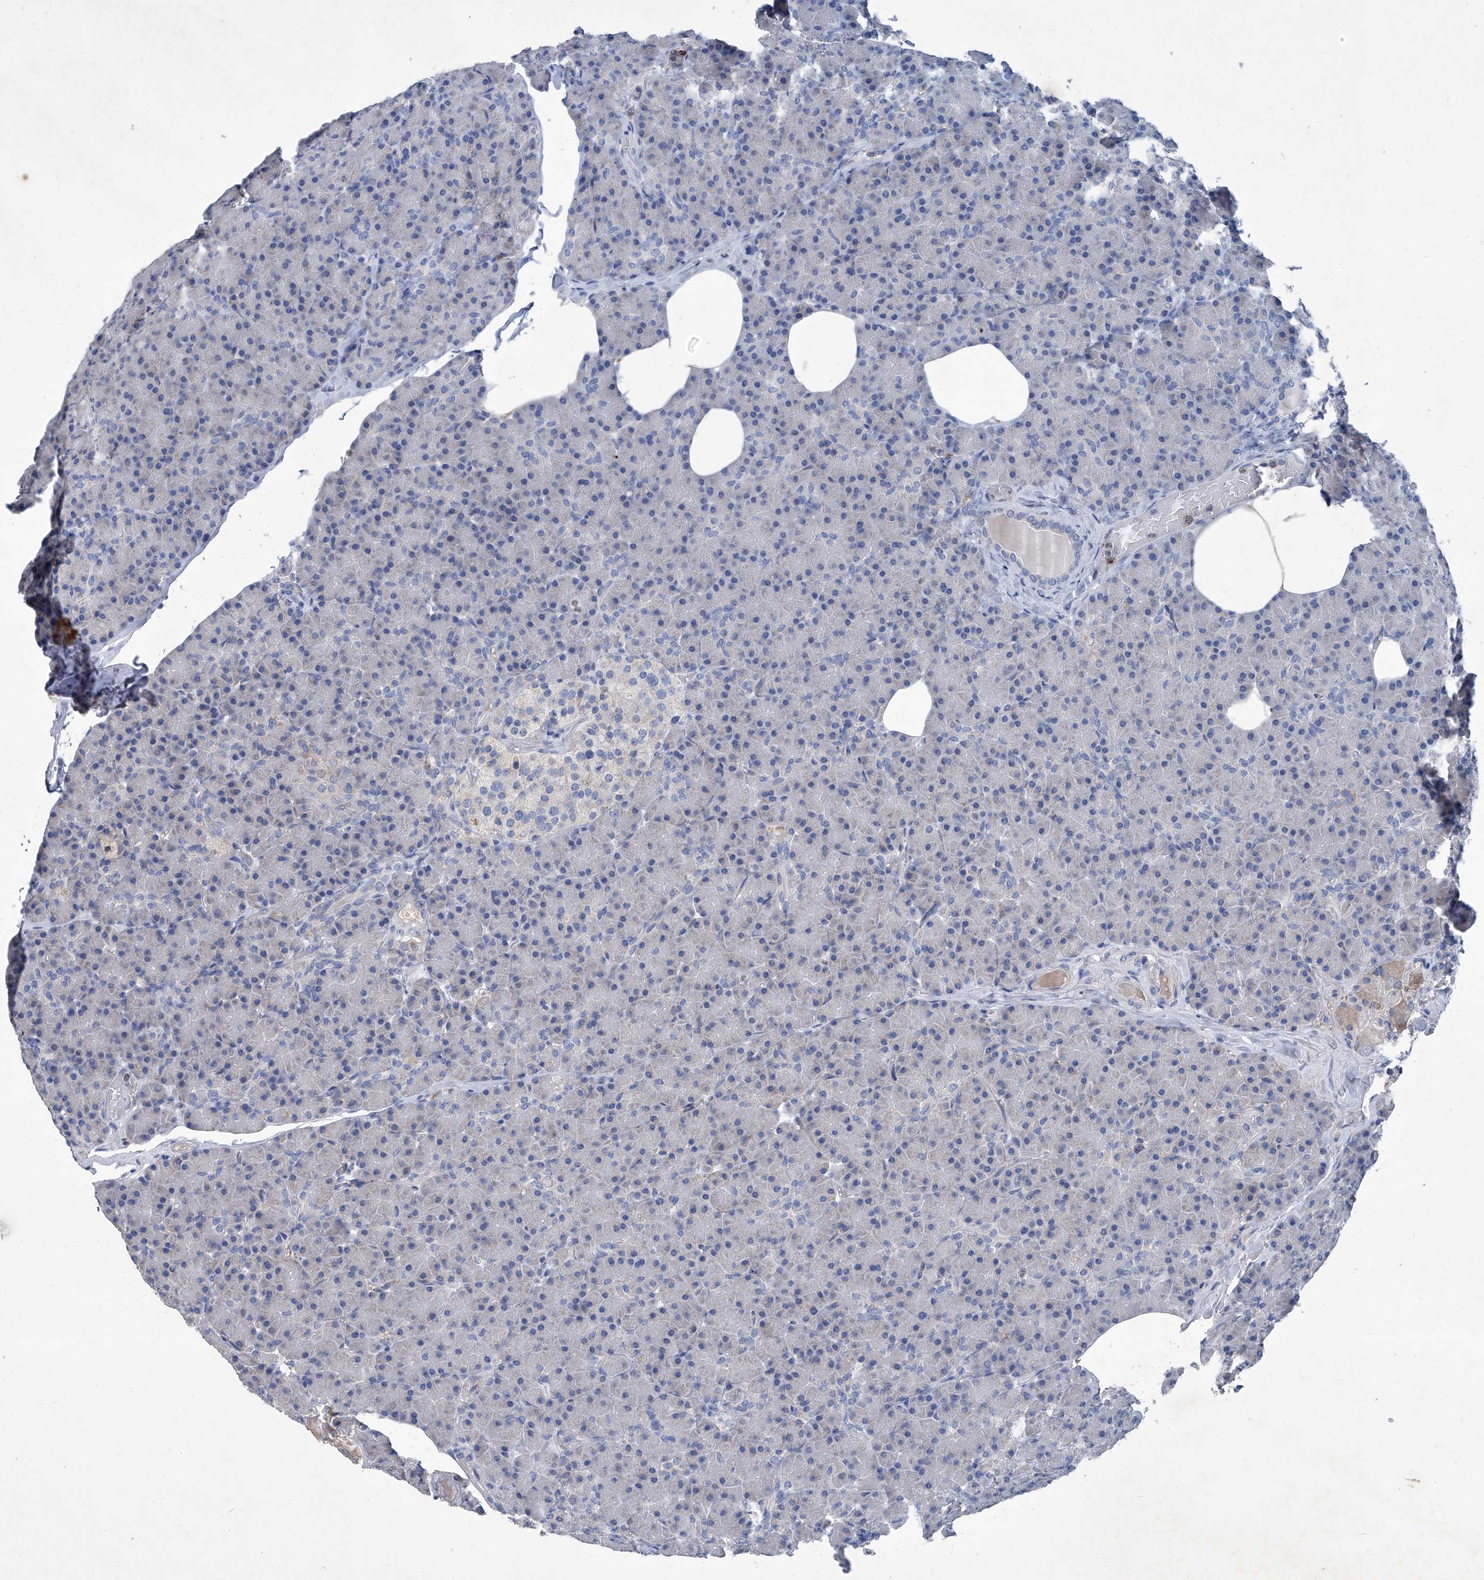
{"staining": {"intensity": "negative", "quantity": "none", "location": "none"}, "tissue": "pancreas", "cell_type": "Exocrine glandular cells", "image_type": "normal", "snomed": [{"axis": "morphology", "description": "Normal tissue, NOS"}, {"axis": "topography", "description": "Pancreas"}], "caption": "Micrograph shows no significant protein expression in exocrine glandular cells of unremarkable pancreas.", "gene": "MTARC1", "patient": {"sex": "female", "age": 43}}